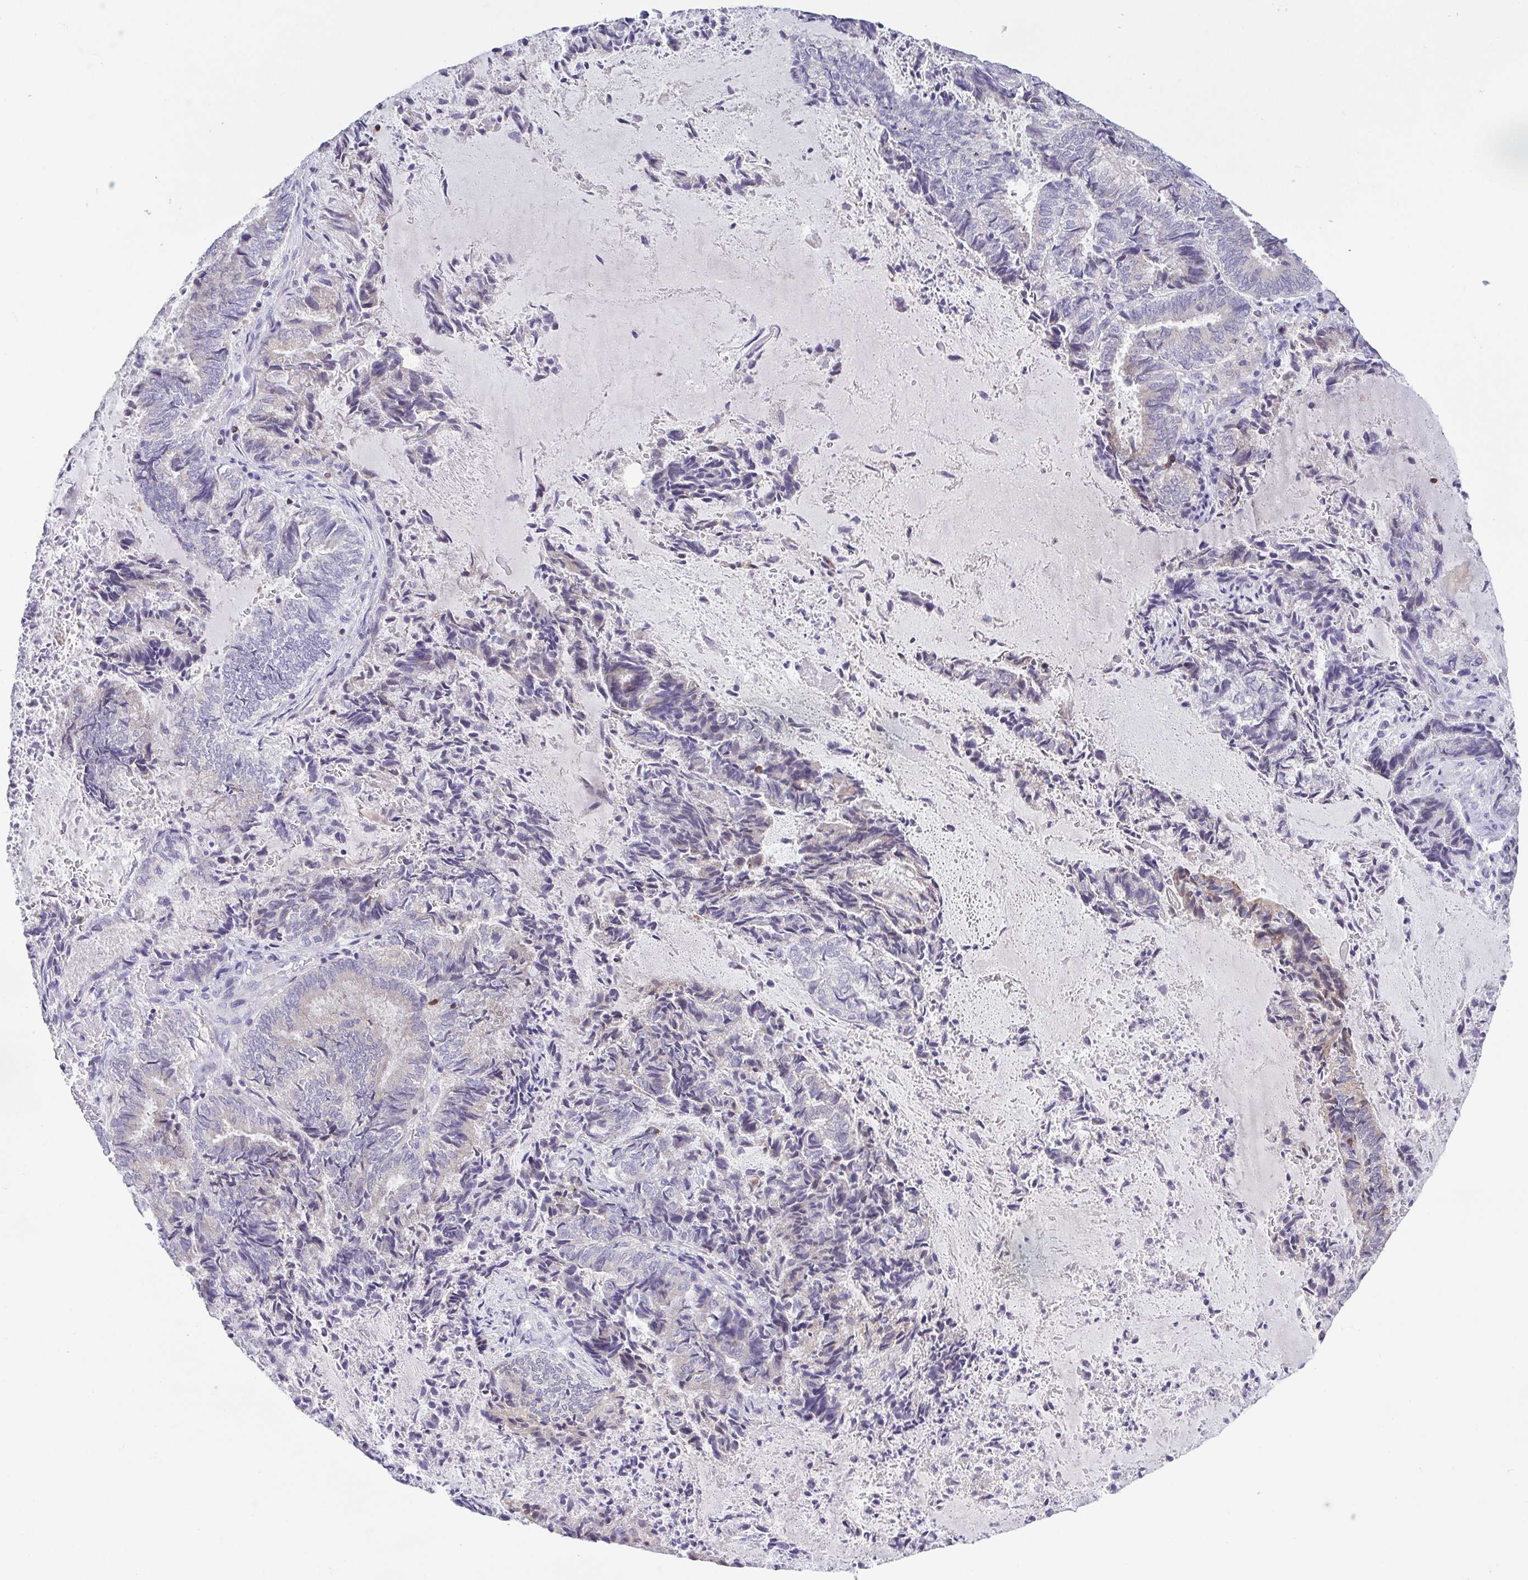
{"staining": {"intensity": "weak", "quantity": "<25%", "location": "cytoplasmic/membranous"}, "tissue": "endometrial cancer", "cell_type": "Tumor cells", "image_type": "cancer", "snomed": [{"axis": "morphology", "description": "Adenocarcinoma, NOS"}, {"axis": "topography", "description": "Endometrium"}], "caption": "Endometrial cancer stained for a protein using immunohistochemistry (IHC) displays no expression tumor cells.", "gene": "PGLYRP1", "patient": {"sex": "female", "age": 80}}